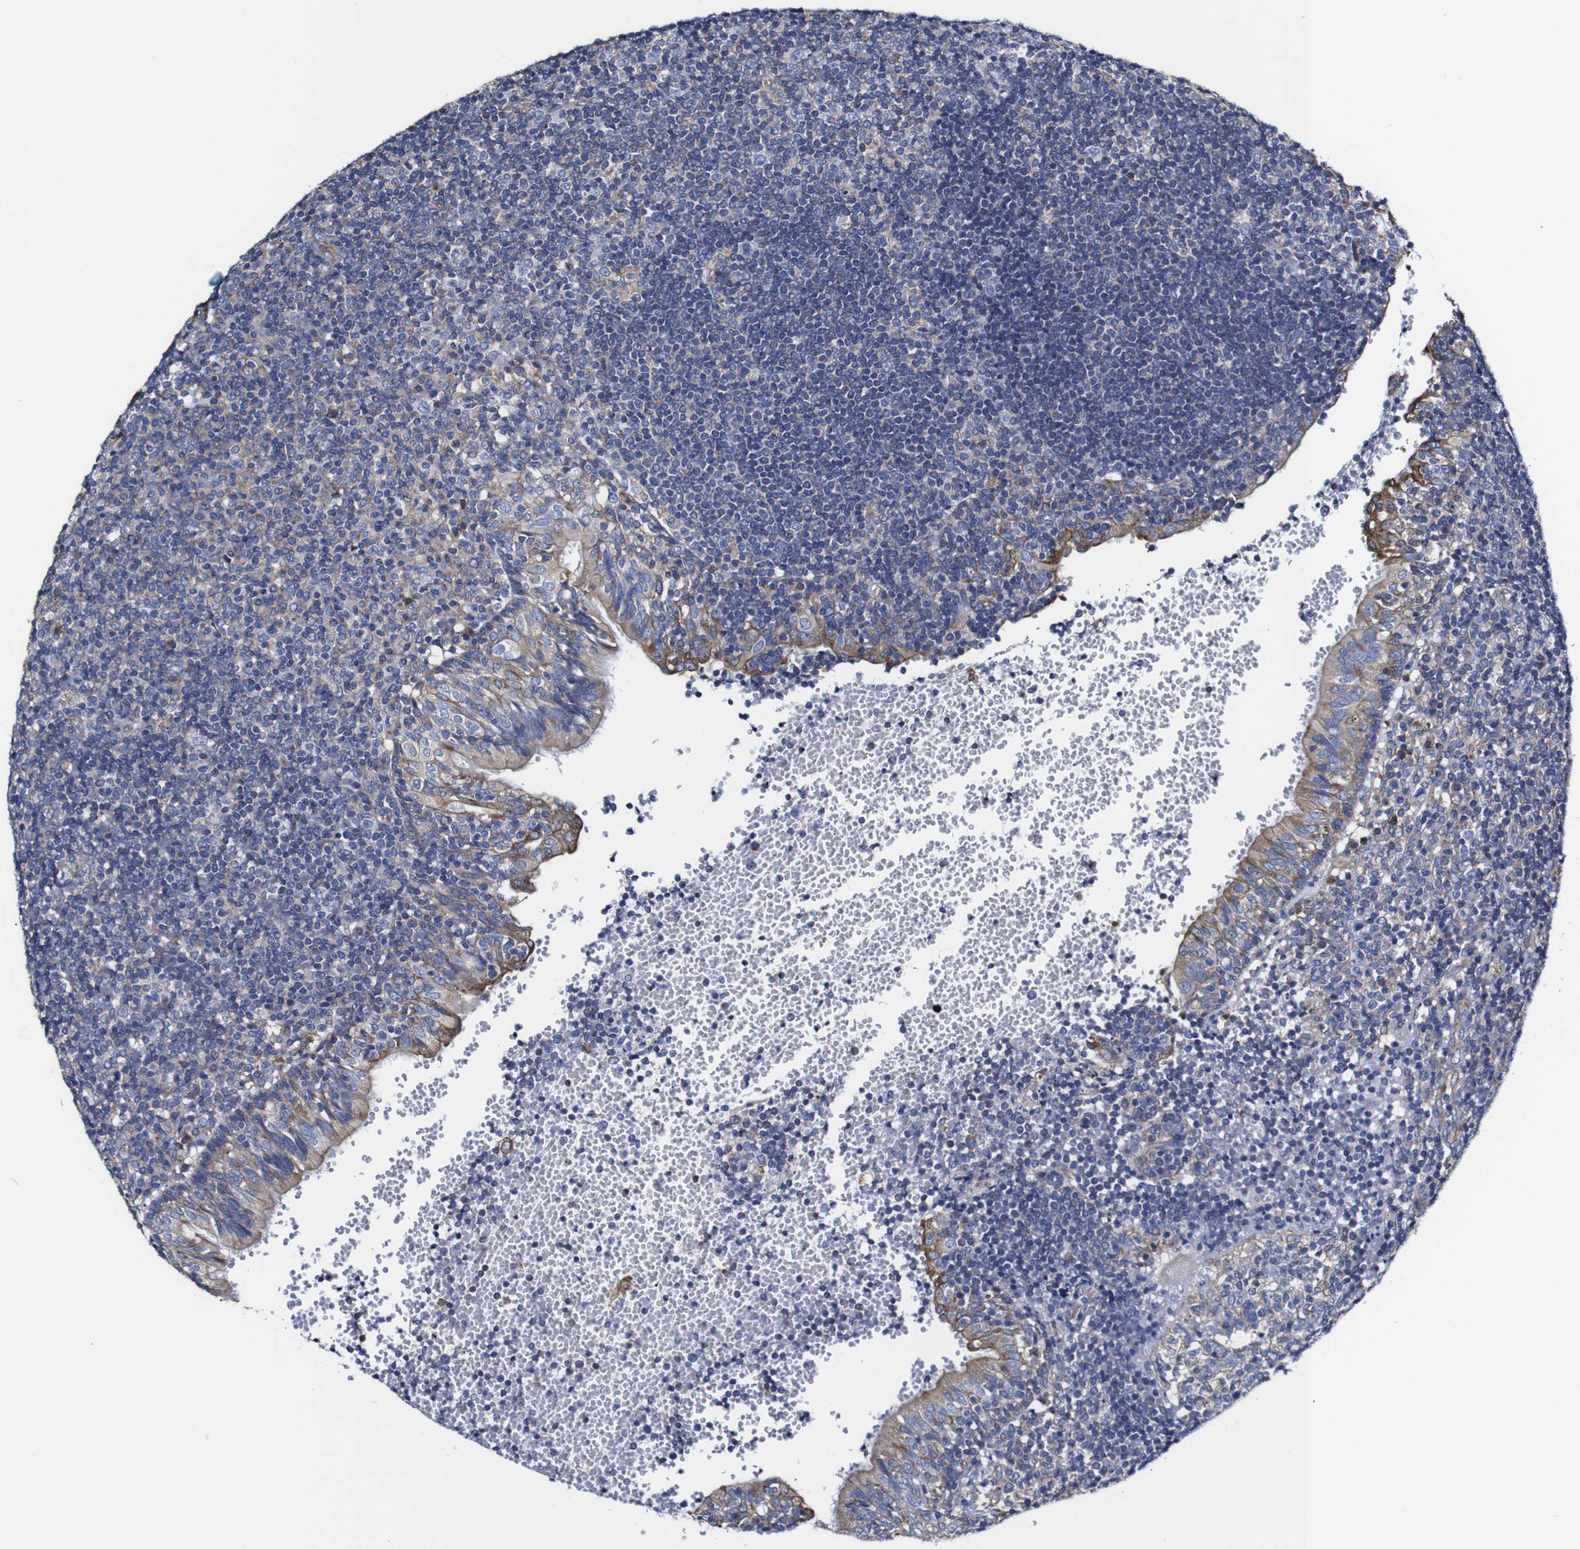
{"staining": {"intensity": "moderate", "quantity": "25%-75%", "location": "cytoplasmic/membranous"}, "tissue": "tonsil", "cell_type": "Germinal center cells", "image_type": "normal", "snomed": [{"axis": "morphology", "description": "Normal tissue, NOS"}, {"axis": "topography", "description": "Tonsil"}], "caption": "IHC photomicrograph of benign human tonsil stained for a protein (brown), which demonstrates medium levels of moderate cytoplasmic/membranous expression in about 25%-75% of germinal center cells.", "gene": "CSF1R", "patient": {"sex": "female", "age": 40}}